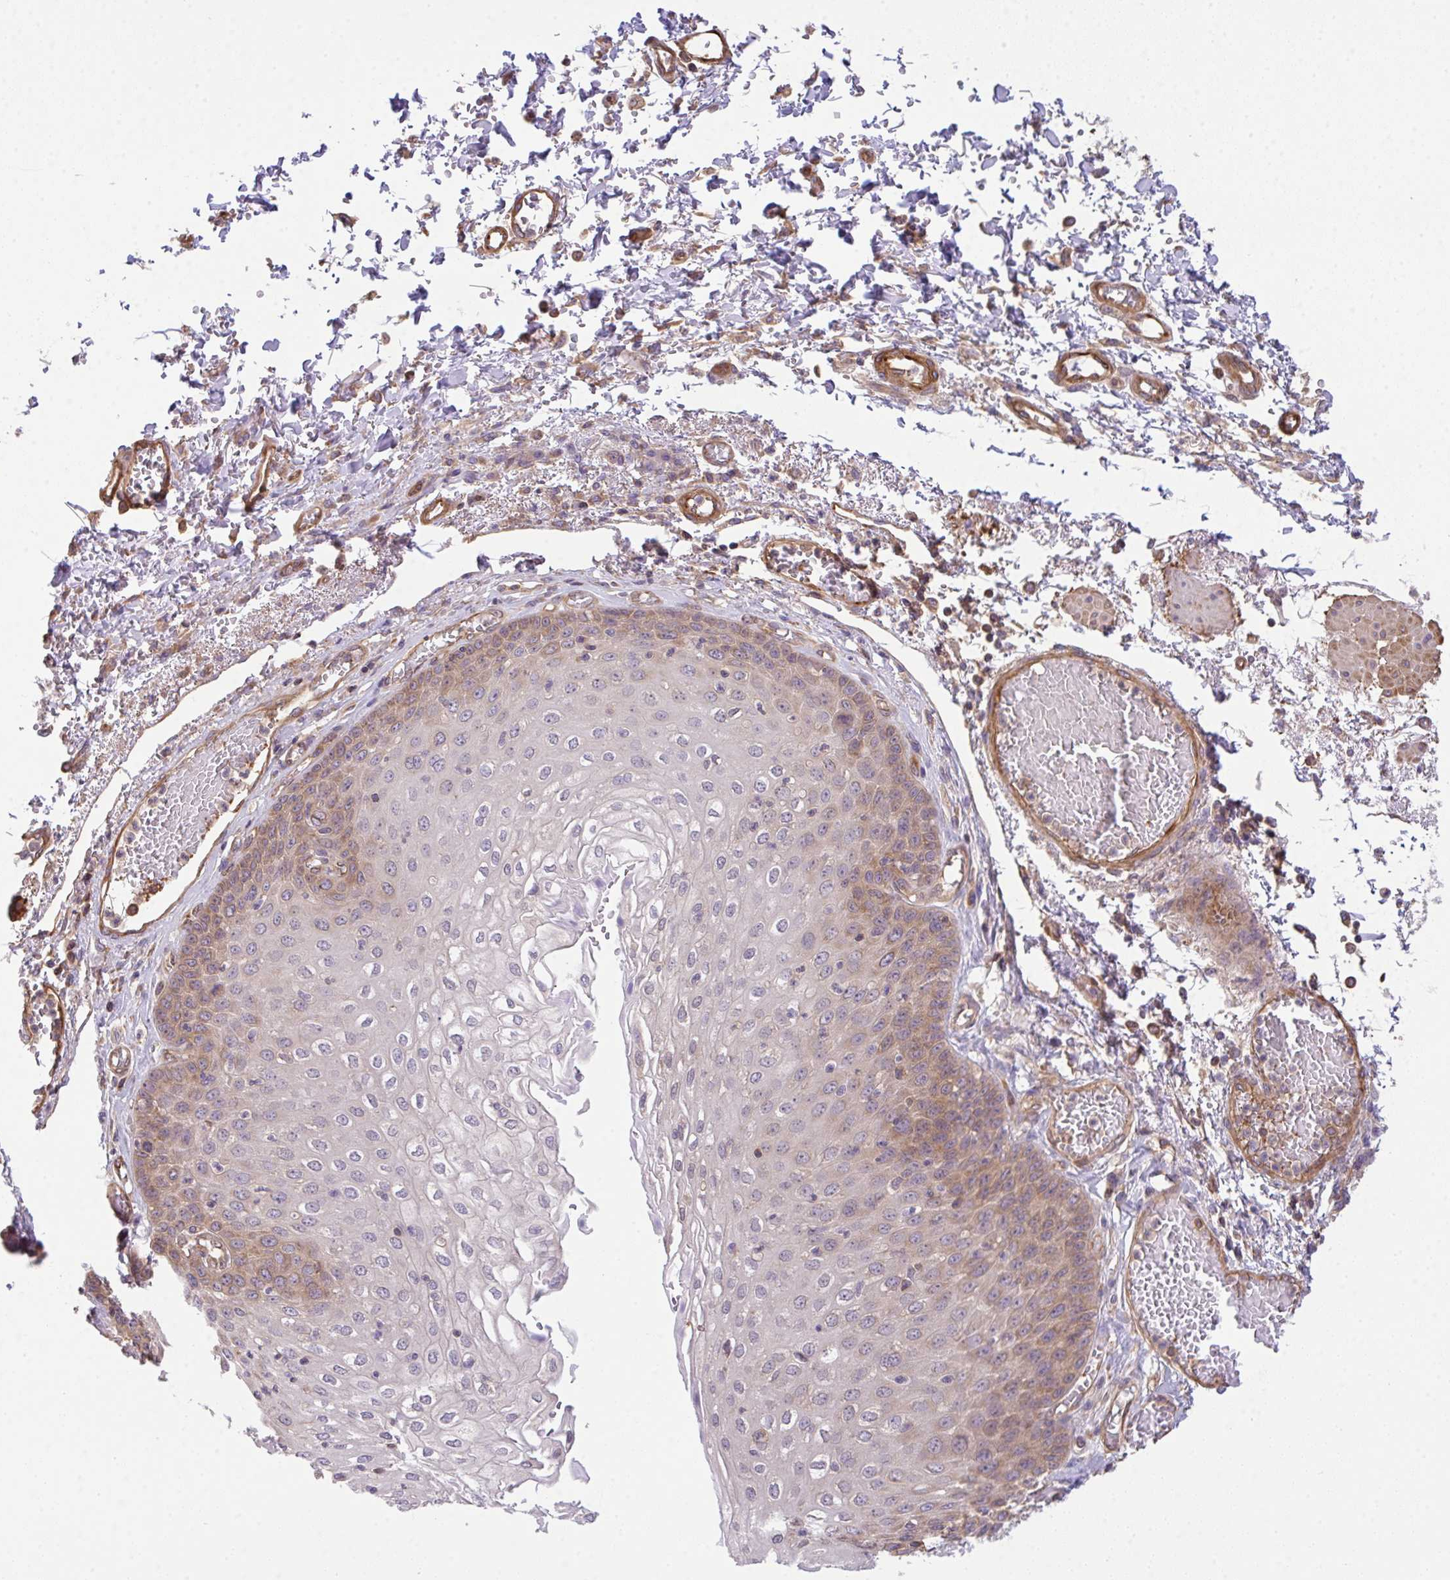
{"staining": {"intensity": "moderate", "quantity": "25%-75%", "location": "cytoplasmic/membranous"}, "tissue": "esophagus", "cell_type": "Squamous epithelial cells", "image_type": "normal", "snomed": [{"axis": "morphology", "description": "Normal tissue, NOS"}, {"axis": "morphology", "description": "Adenocarcinoma, NOS"}, {"axis": "topography", "description": "Esophagus"}], "caption": "IHC of unremarkable esophagus reveals medium levels of moderate cytoplasmic/membranous staining in approximately 25%-75% of squamous epithelial cells.", "gene": "TMEM229A", "patient": {"sex": "male", "age": 81}}